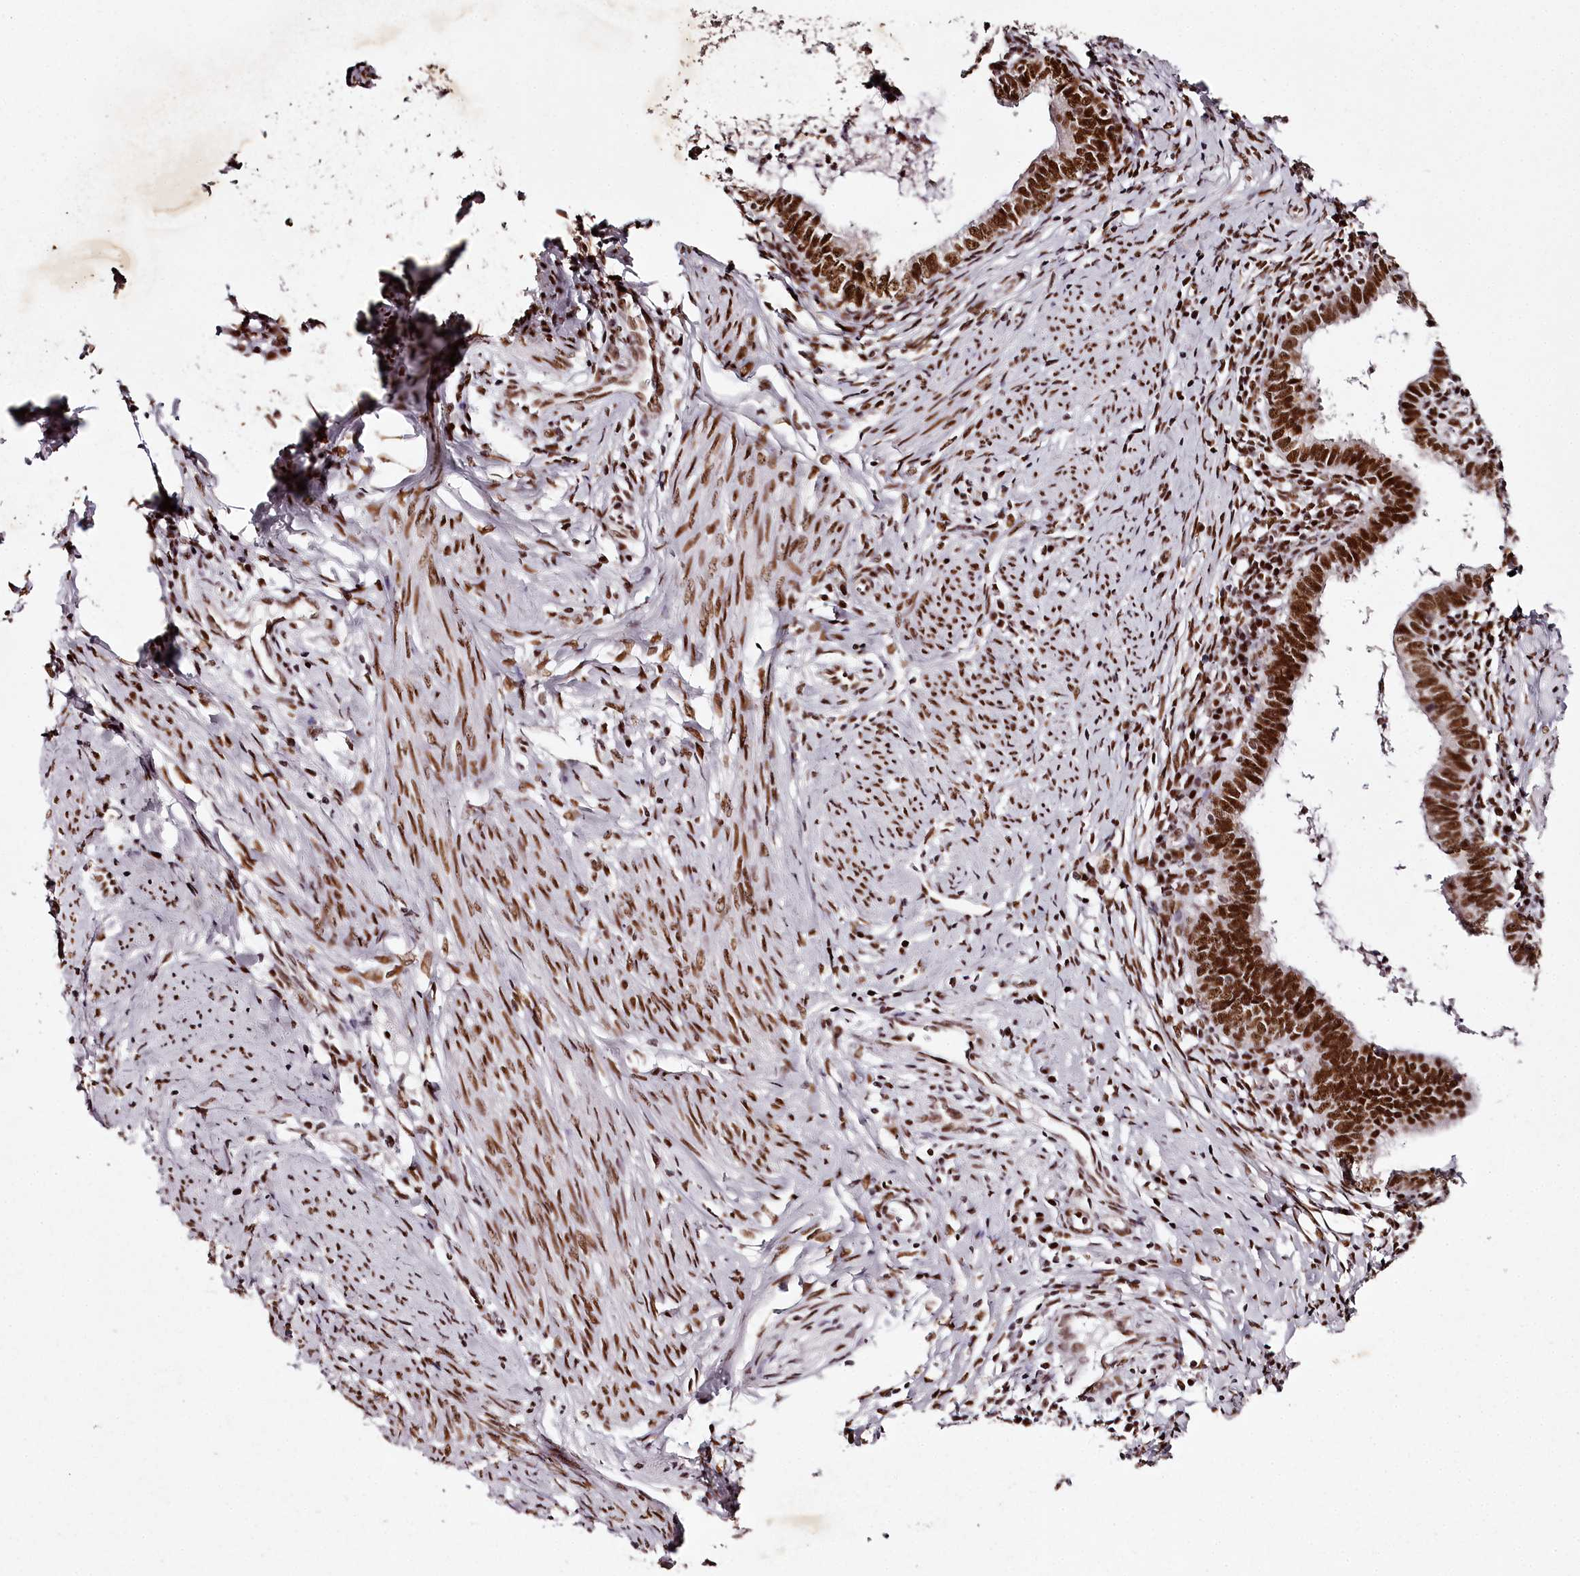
{"staining": {"intensity": "strong", "quantity": ">75%", "location": "nuclear"}, "tissue": "cervical cancer", "cell_type": "Tumor cells", "image_type": "cancer", "snomed": [{"axis": "morphology", "description": "Adenocarcinoma, NOS"}, {"axis": "topography", "description": "Cervix"}], "caption": "Human cervical cancer (adenocarcinoma) stained for a protein (brown) shows strong nuclear positive expression in about >75% of tumor cells.", "gene": "PSPC1", "patient": {"sex": "female", "age": 36}}